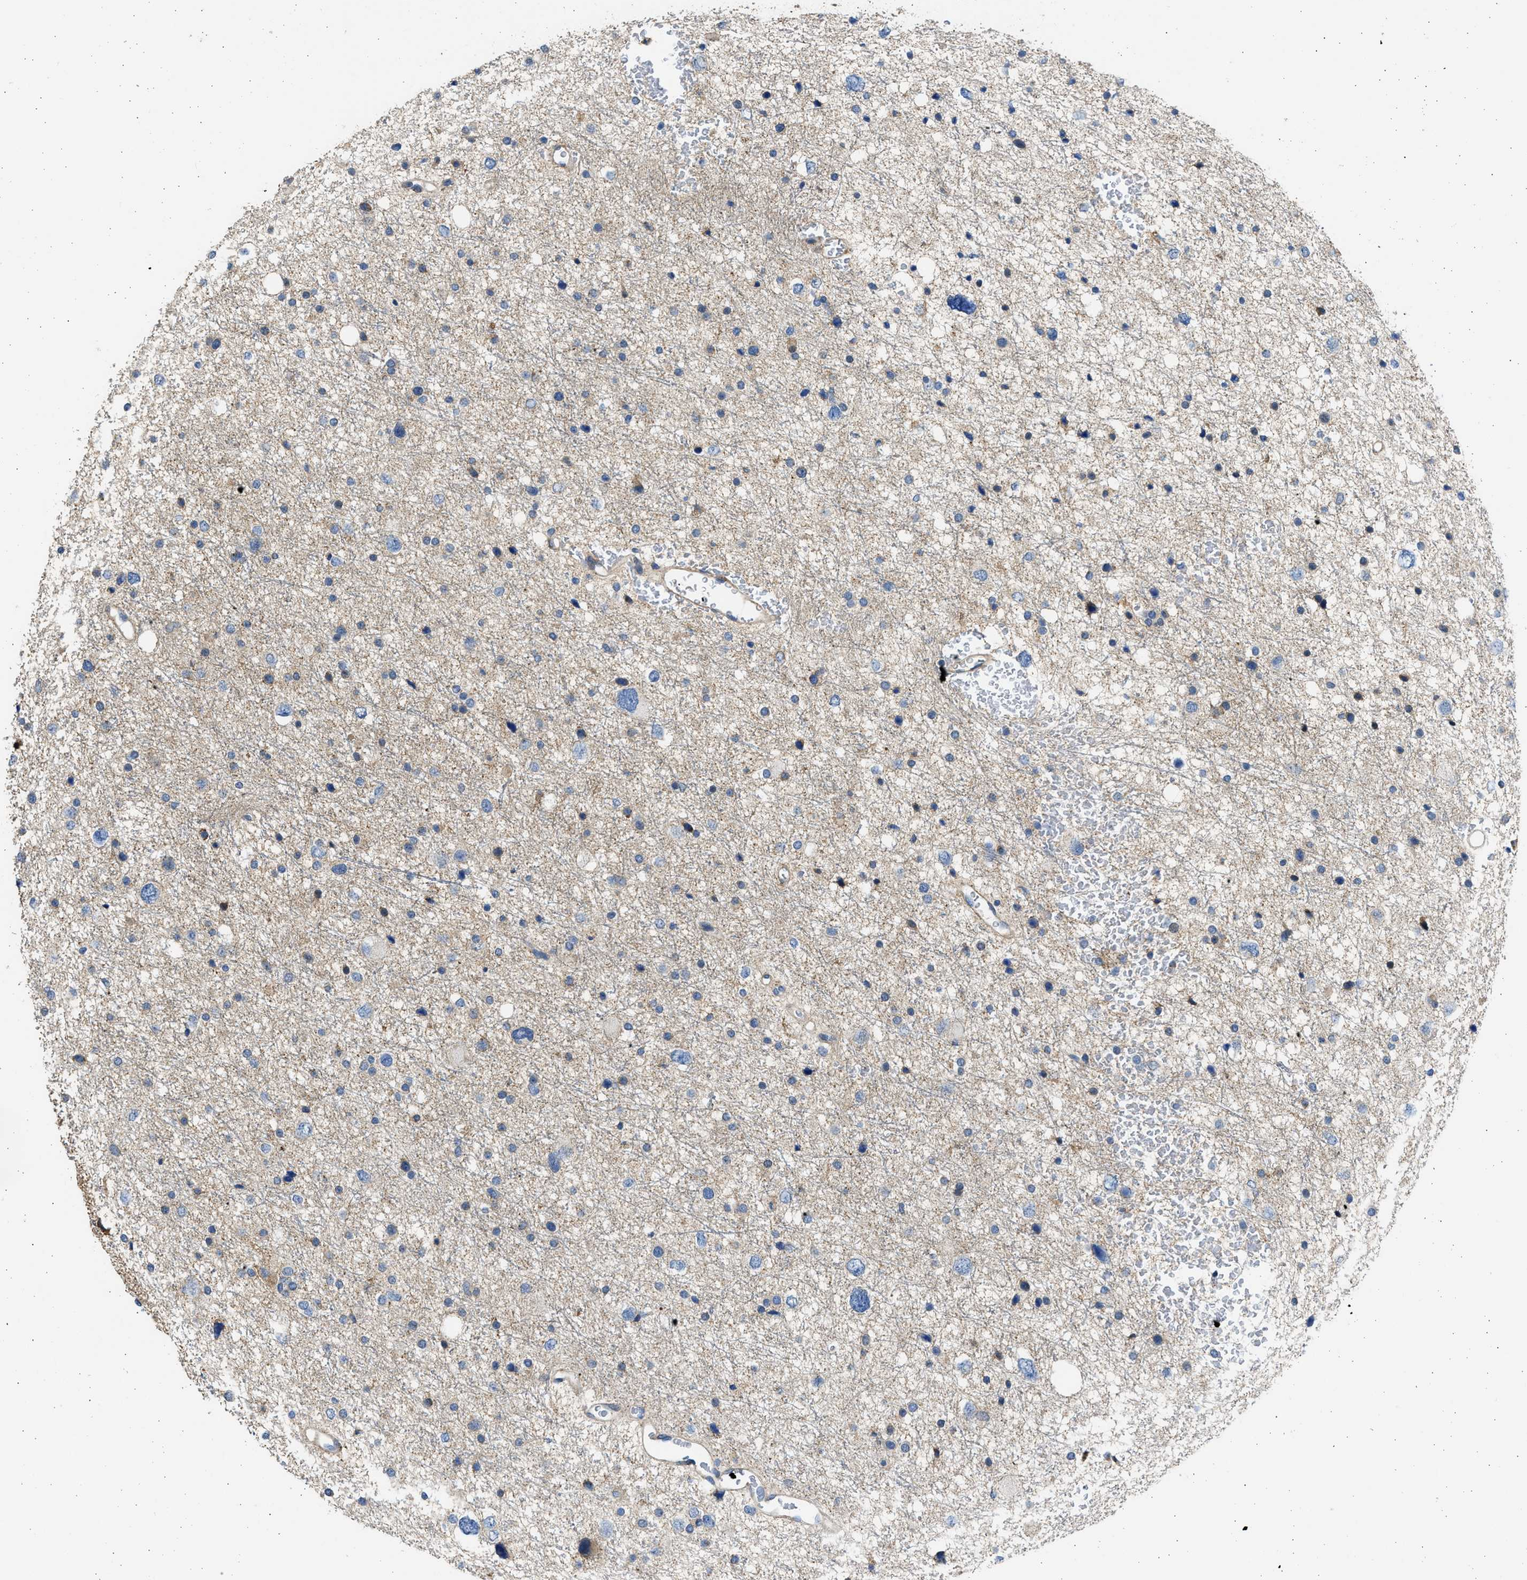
{"staining": {"intensity": "negative", "quantity": "none", "location": "none"}, "tissue": "glioma", "cell_type": "Tumor cells", "image_type": "cancer", "snomed": [{"axis": "morphology", "description": "Glioma, malignant, Low grade"}, {"axis": "topography", "description": "Brain"}], "caption": "Immunohistochemistry photomicrograph of neoplastic tissue: glioma stained with DAB (3,3'-diaminobenzidine) reveals no significant protein staining in tumor cells.", "gene": "PLD2", "patient": {"sex": "female", "age": 37}}